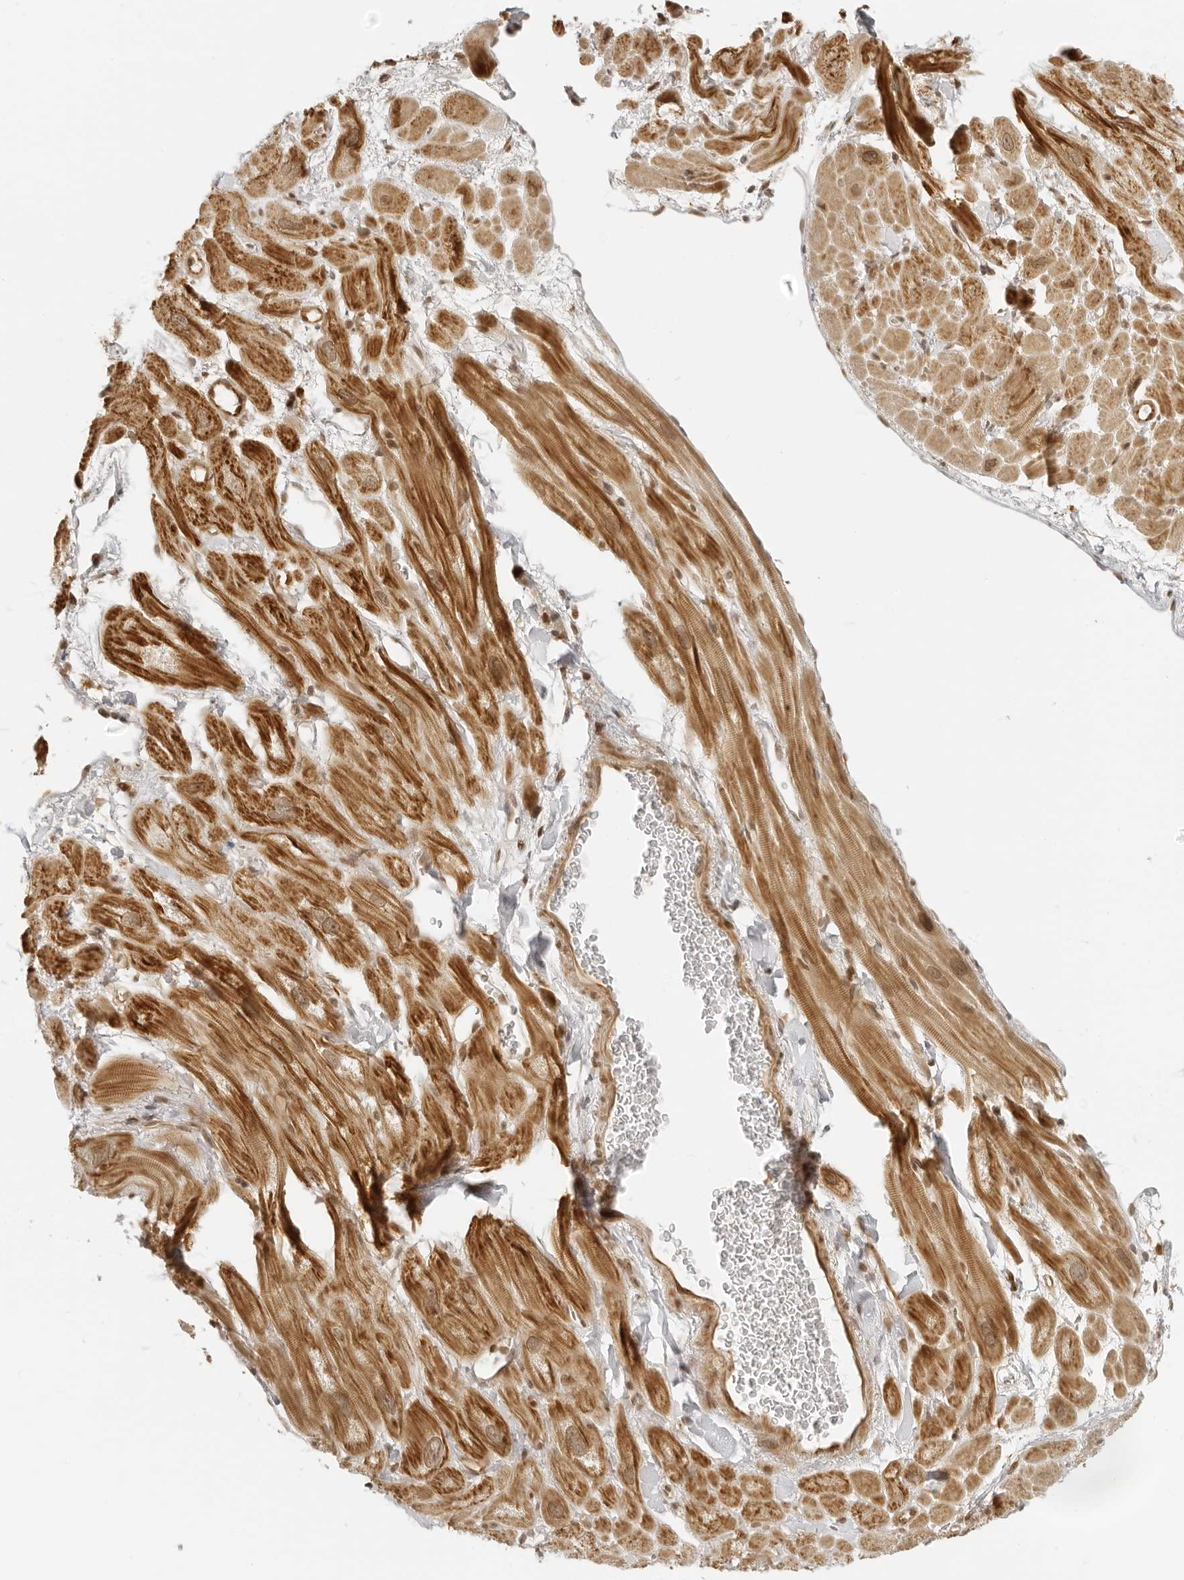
{"staining": {"intensity": "moderate", "quantity": ">75%", "location": "cytoplasmic/membranous,nuclear"}, "tissue": "heart muscle", "cell_type": "Cardiomyocytes", "image_type": "normal", "snomed": [{"axis": "morphology", "description": "Normal tissue, NOS"}, {"axis": "topography", "description": "Heart"}], "caption": "This is an image of IHC staining of benign heart muscle, which shows moderate positivity in the cytoplasmic/membranous,nuclear of cardiomyocytes.", "gene": "ZNF407", "patient": {"sex": "male", "age": 49}}